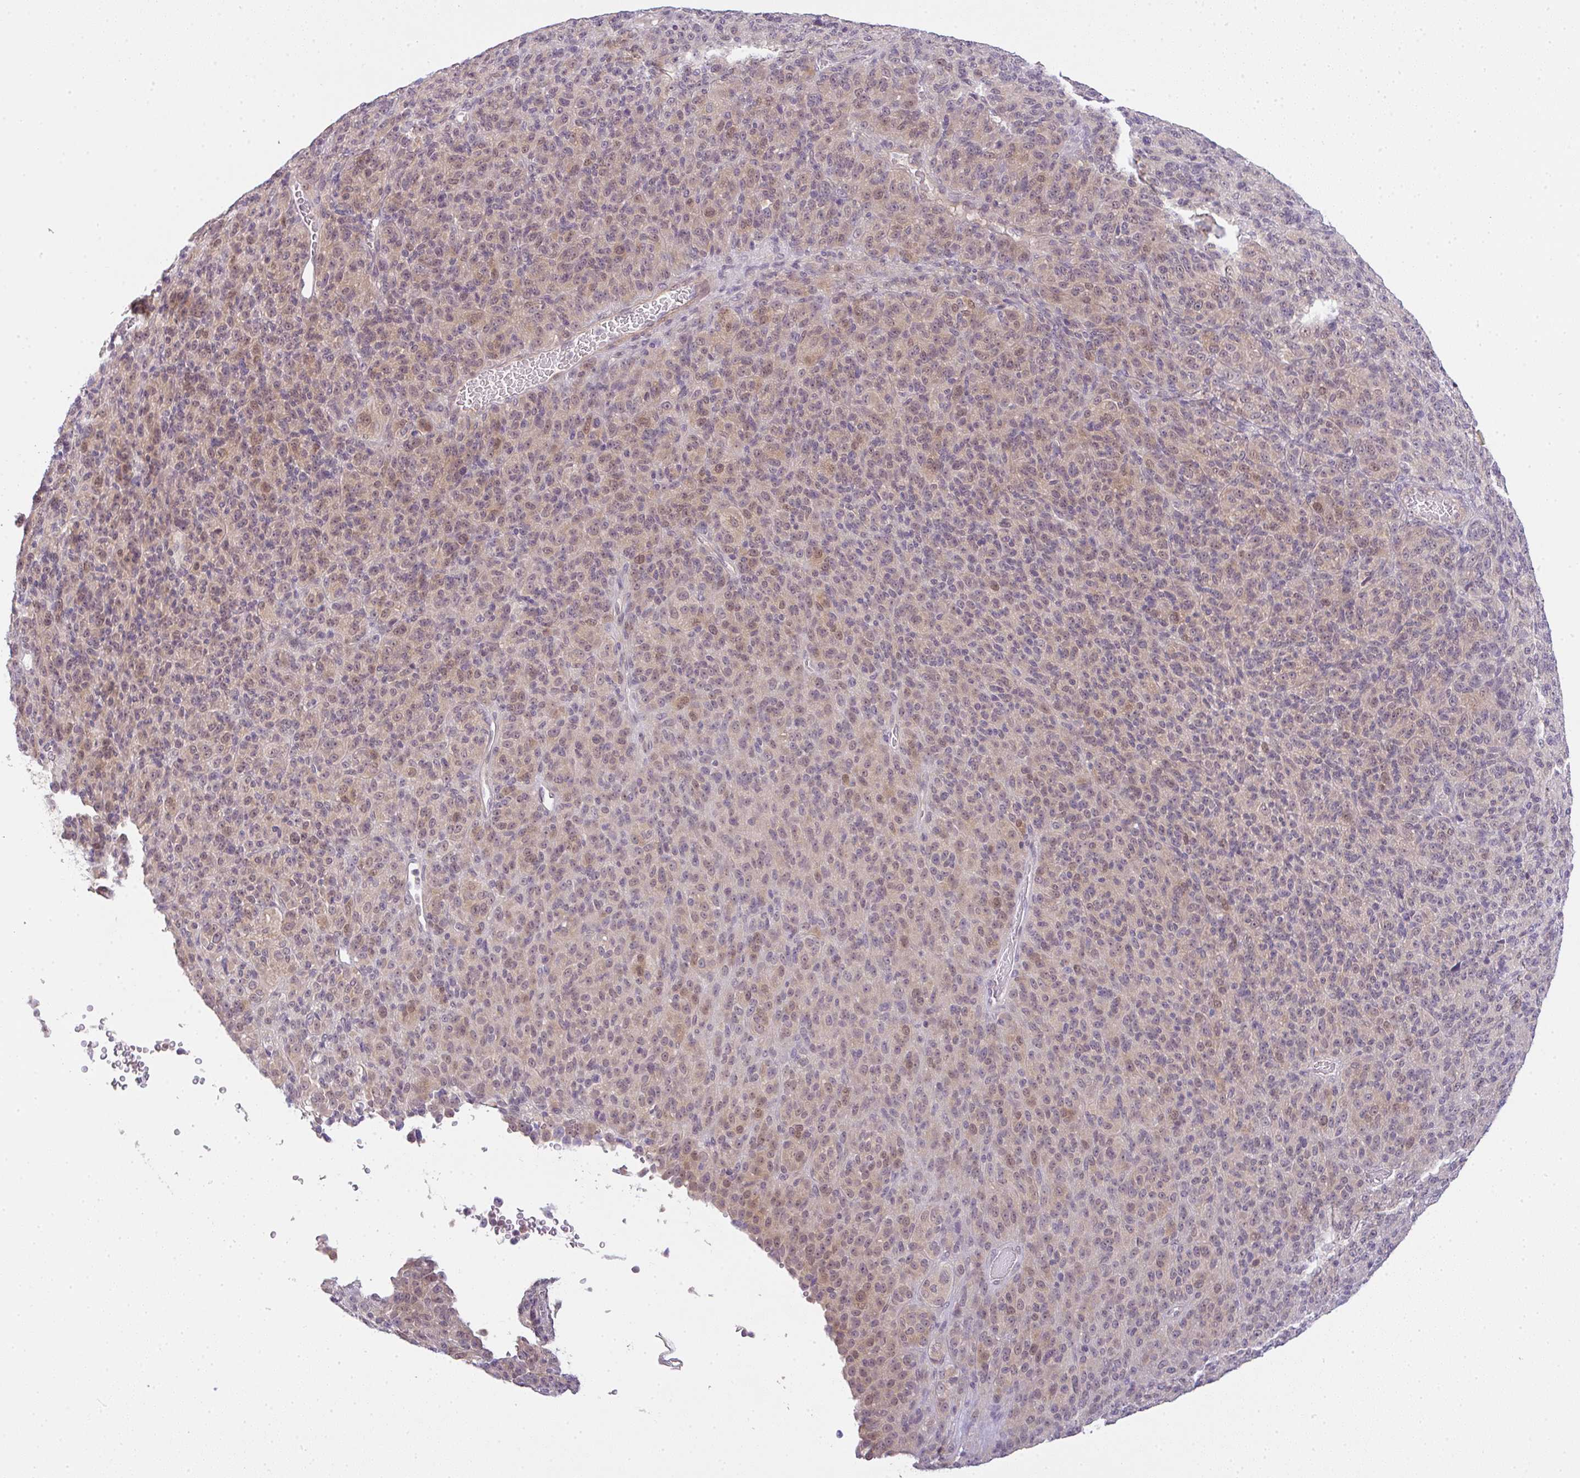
{"staining": {"intensity": "weak", "quantity": "25%-75%", "location": "nuclear"}, "tissue": "melanoma", "cell_type": "Tumor cells", "image_type": "cancer", "snomed": [{"axis": "morphology", "description": "Malignant melanoma, Metastatic site"}, {"axis": "topography", "description": "Brain"}], "caption": "IHC micrograph of melanoma stained for a protein (brown), which exhibits low levels of weak nuclear expression in about 25%-75% of tumor cells.", "gene": "CSE1L", "patient": {"sex": "female", "age": 56}}